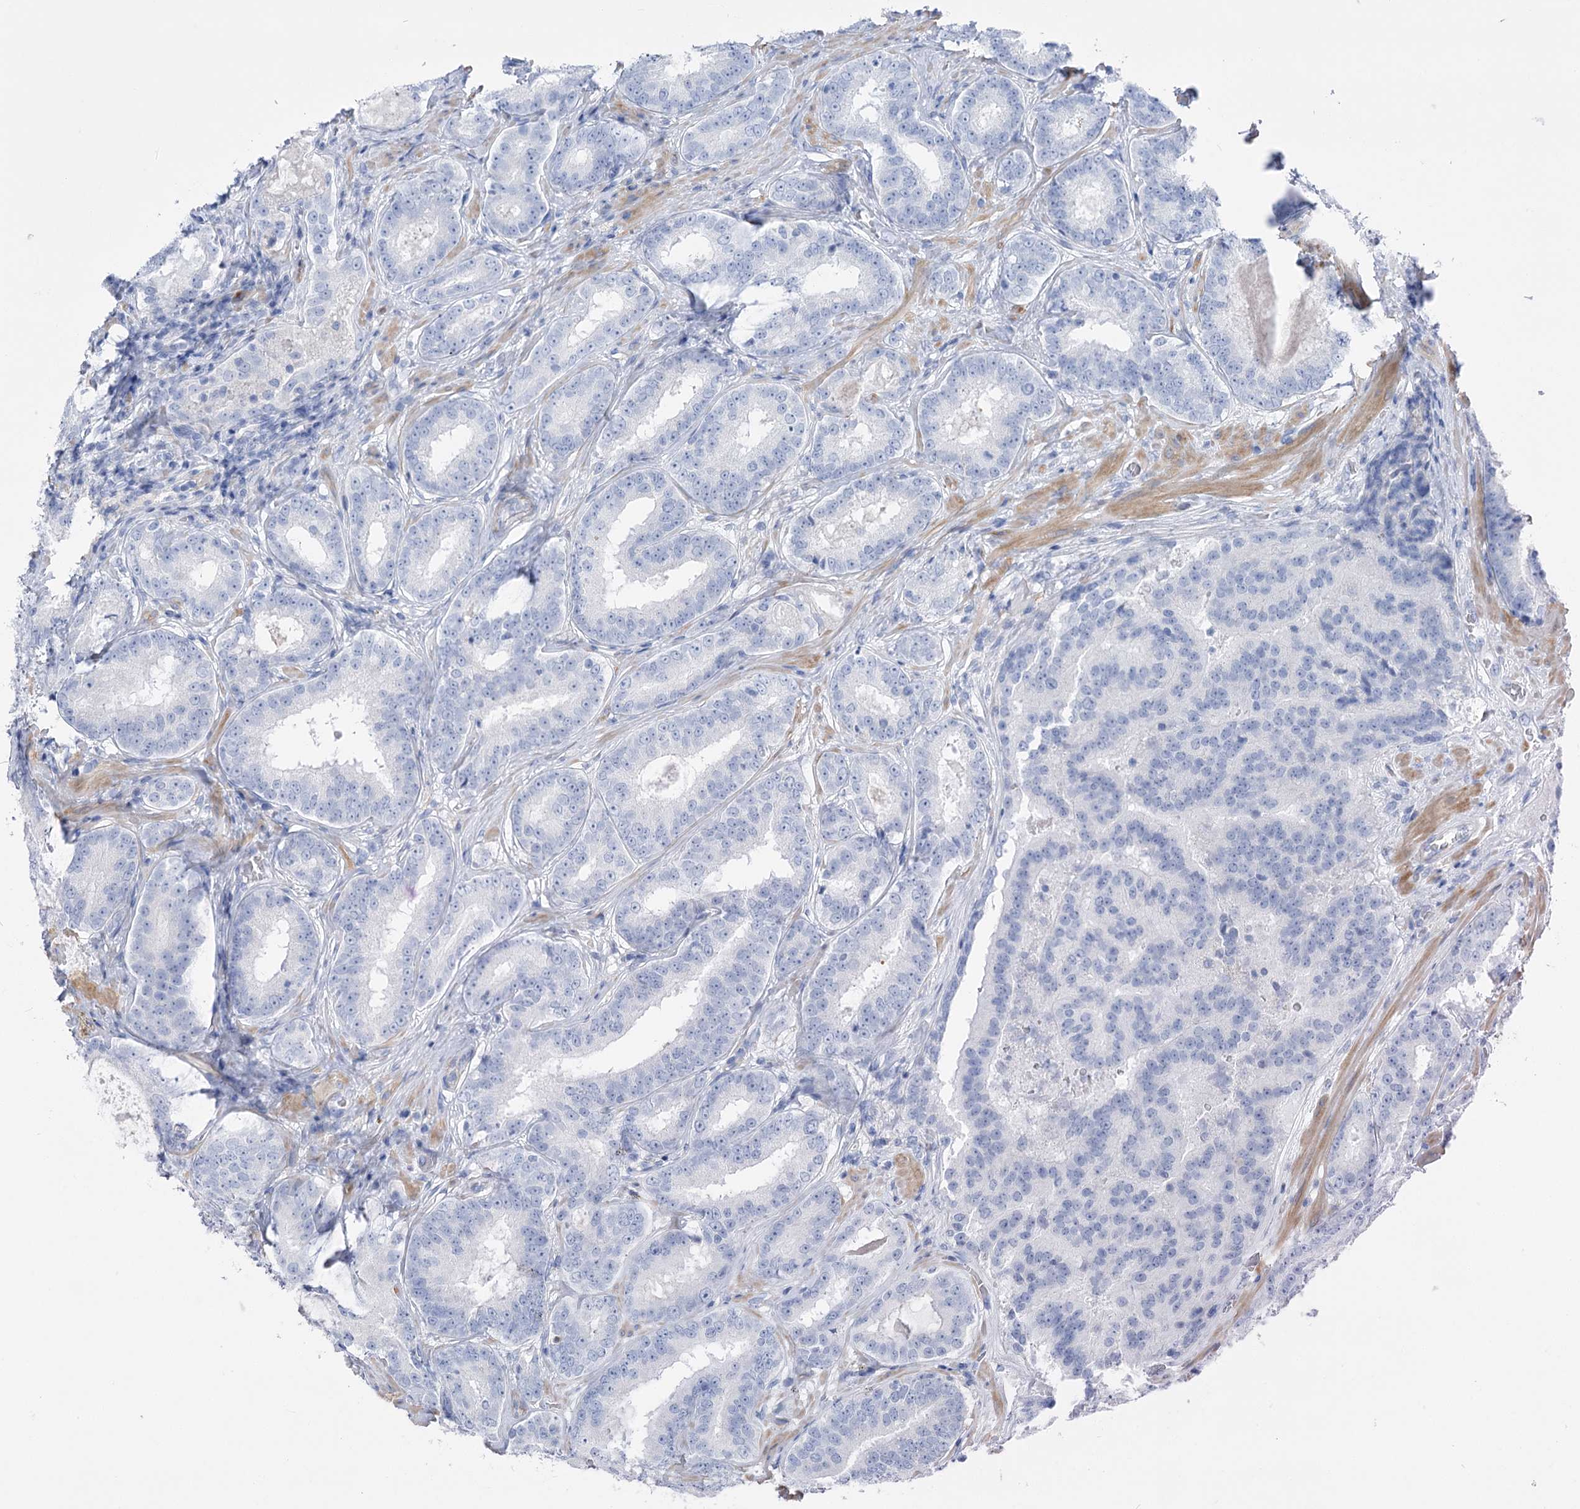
{"staining": {"intensity": "negative", "quantity": "none", "location": "none"}, "tissue": "prostate cancer", "cell_type": "Tumor cells", "image_type": "cancer", "snomed": [{"axis": "morphology", "description": "Adenocarcinoma, High grade"}, {"axis": "topography", "description": "Prostate"}], "caption": "Tumor cells show no significant protein staining in adenocarcinoma (high-grade) (prostate).", "gene": "PCDHA1", "patient": {"sex": "male", "age": 57}}